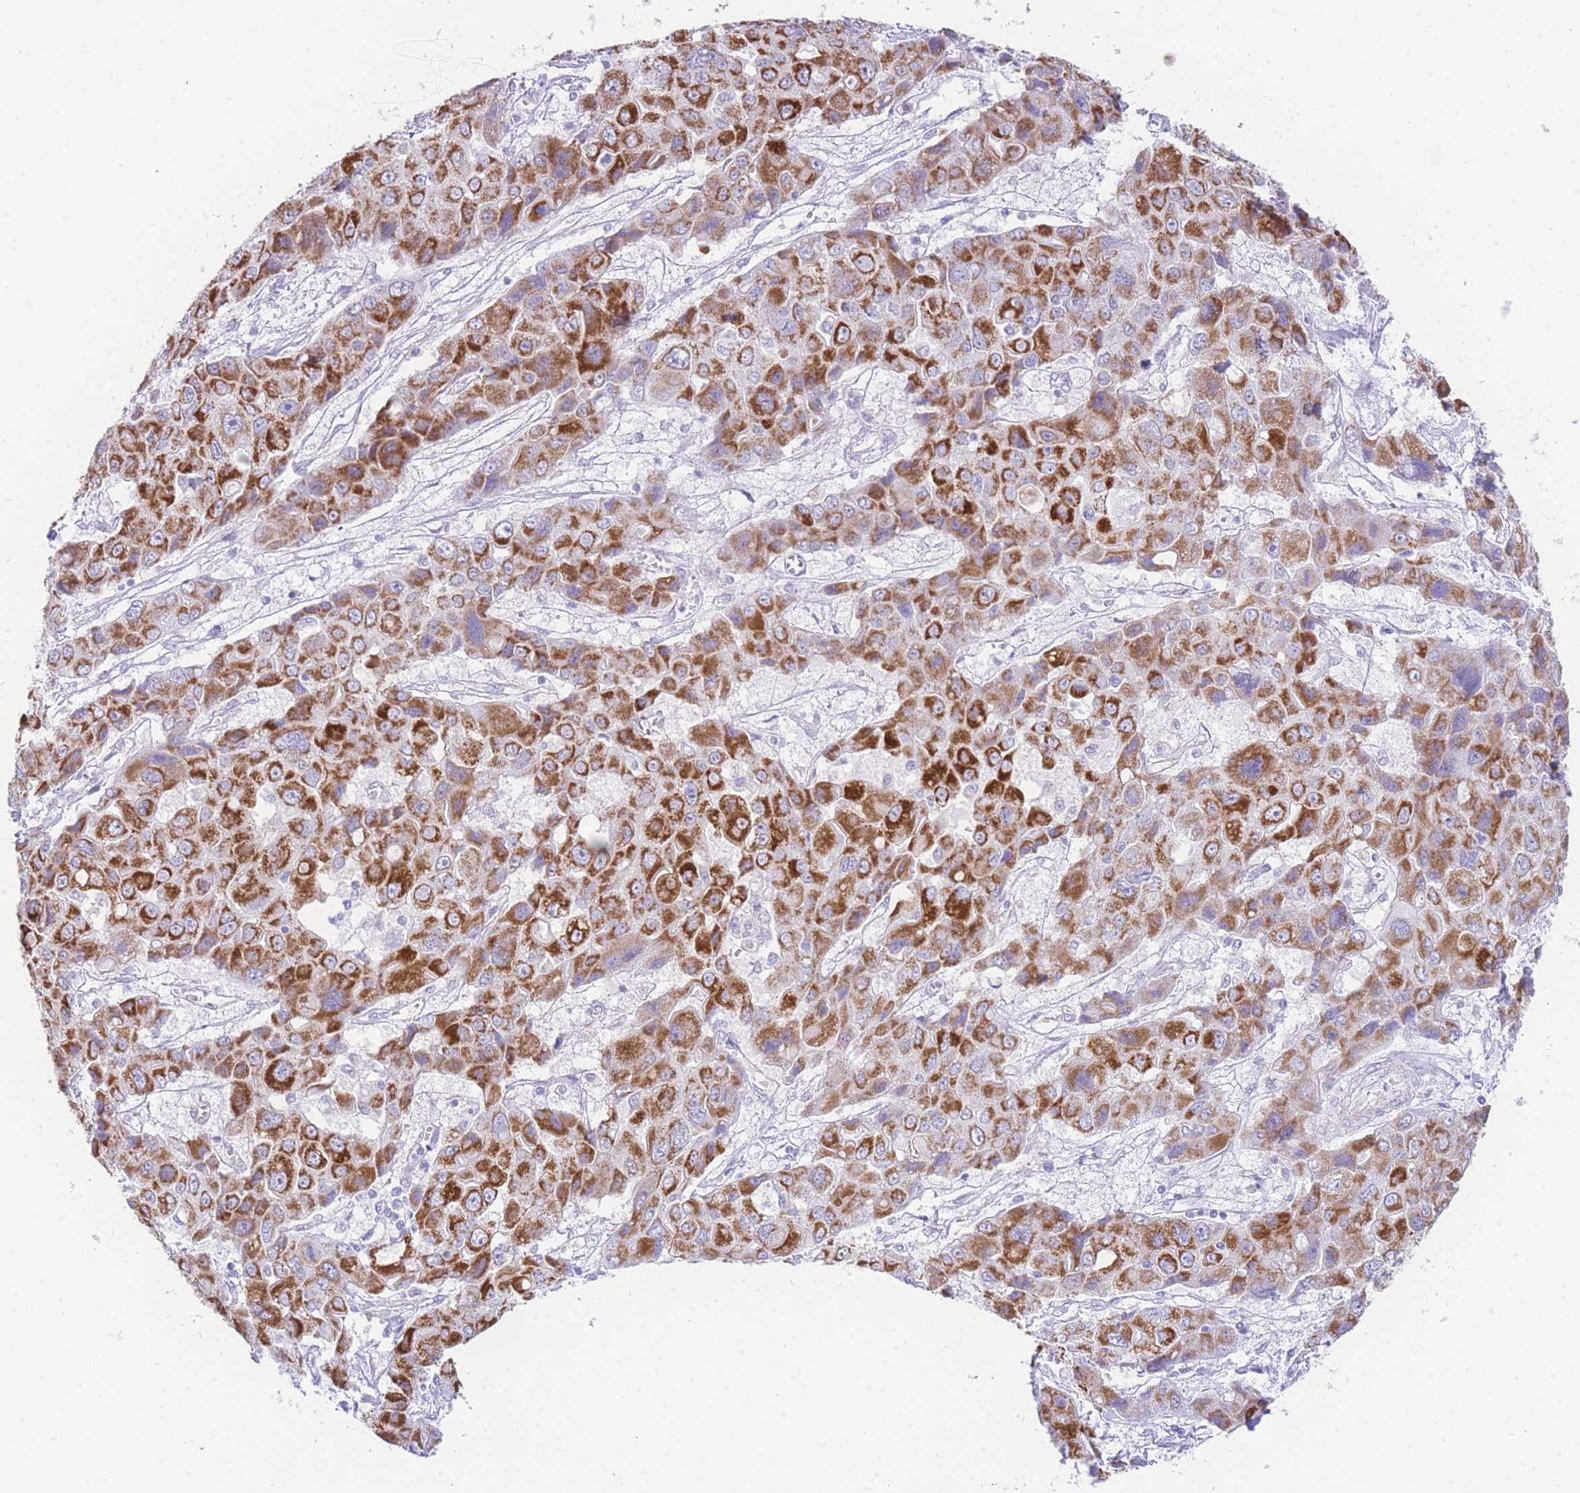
{"staining": {"intensity": "strong", "quantity": ">75%", "location": "cytoplasmic/membranous"}, "tissue": "liver cancer", "cell_type": "Tumor cells", "image_type": "cancer", "snomed": [{"axis": "morphology", "description": "Cholangiocarcinoma"}, {"axis": "topography", "description": "Liver"}], "caption": "IHC histopathology image of human cholangiocarcinoma (liver) stained for a protein (brown), which displays high levels of strong cytoplasmic/membranous expression in approximately >75% of tumor cells.", "gene": "ACSM4", "patient": {"sex": "male", "age": 67}}